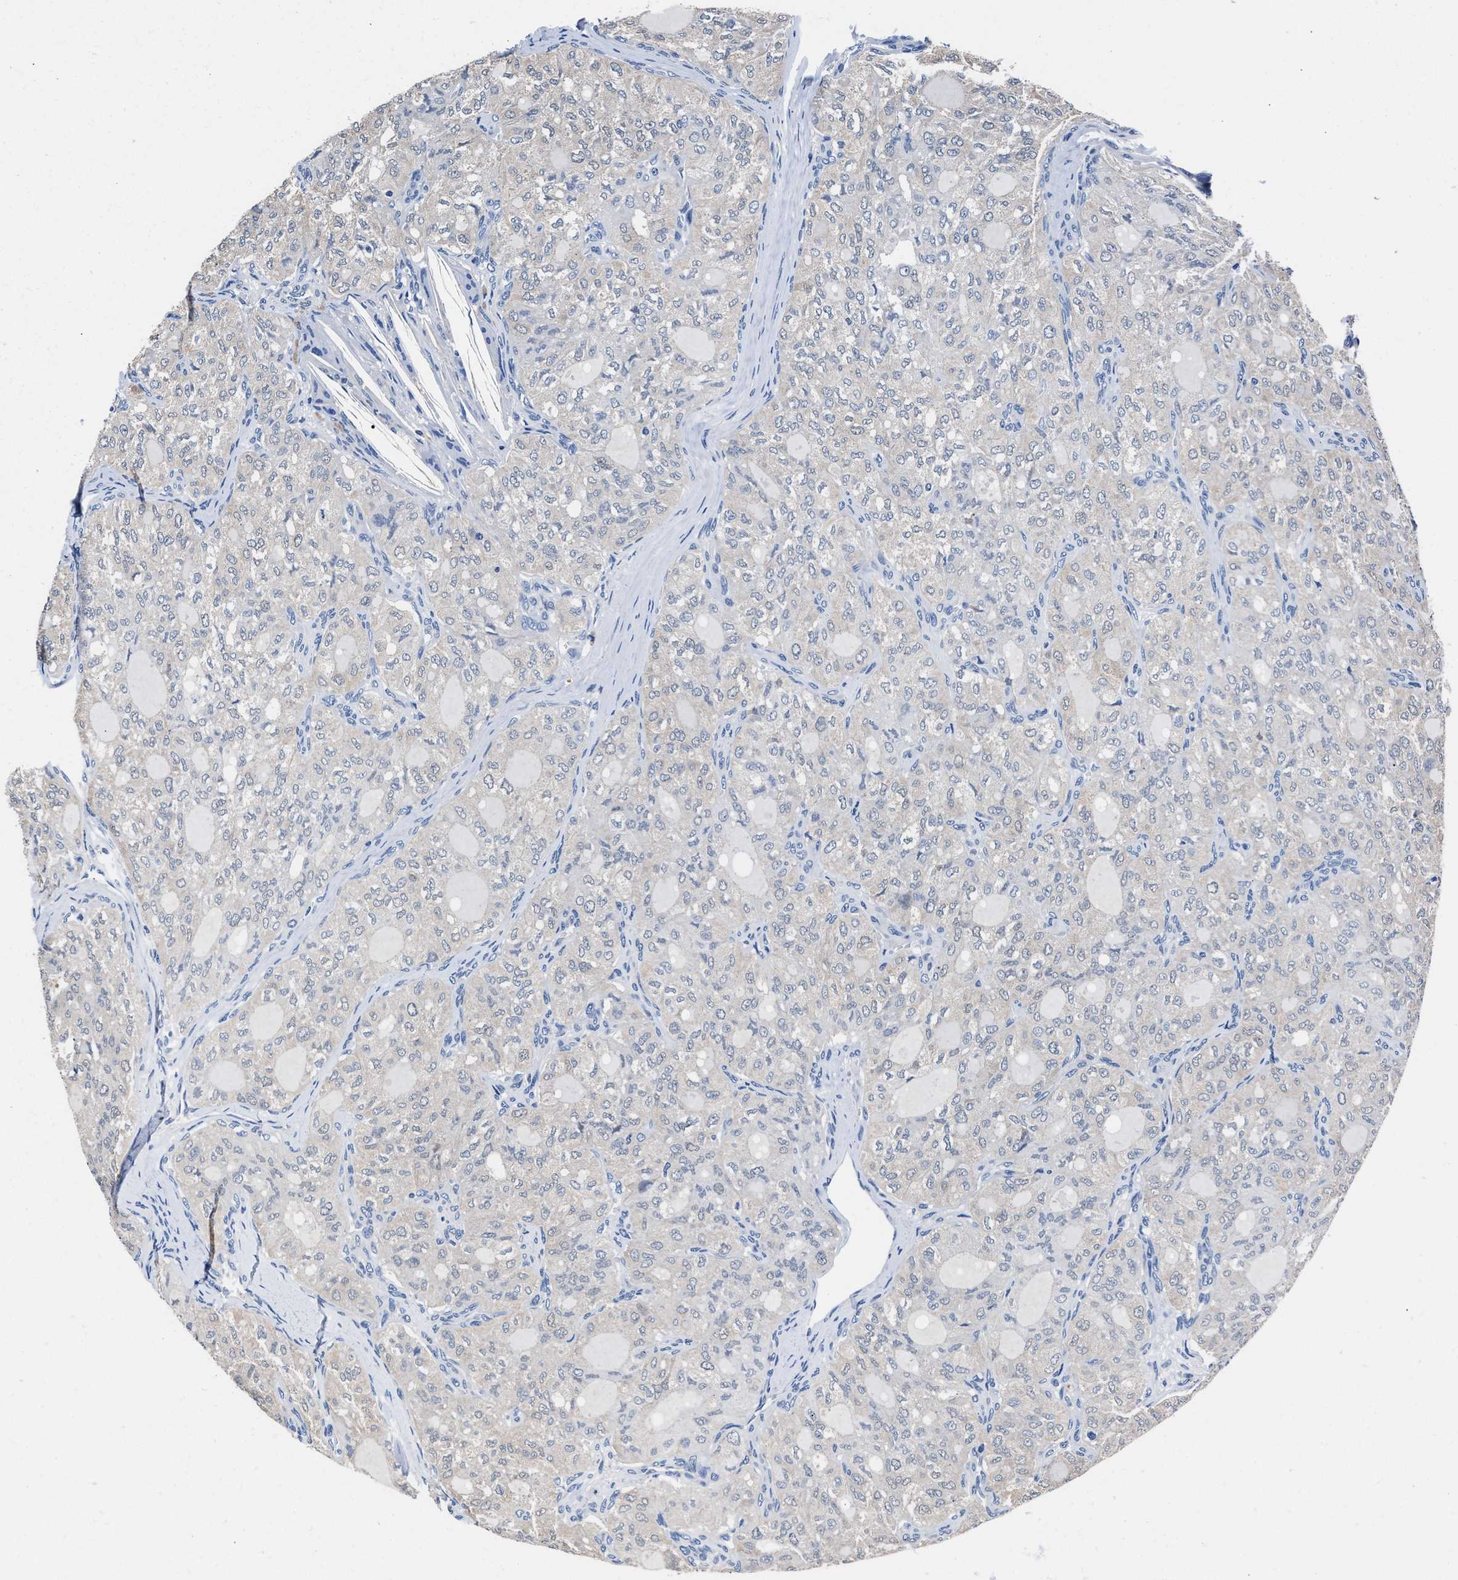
{"staining": {"intensity": "negative", "quantity": "none", "location": "none"}, "tissue": "thyroid cancer", "cell_type": "Tumor cells", "image_type": "cancer", "snomed": [{"axis": "morphology", "description": "Follicular adenoma carcinoma, NOS"}, {"axis": "topography", "description": "Thyroid gland"}], "caption": "Thyroid cancer was stained to show a protein in brown. There is no significant expression in tumor cells.", "gene": "GSTM1", "patient": {"sex": "male", "age": 75}}